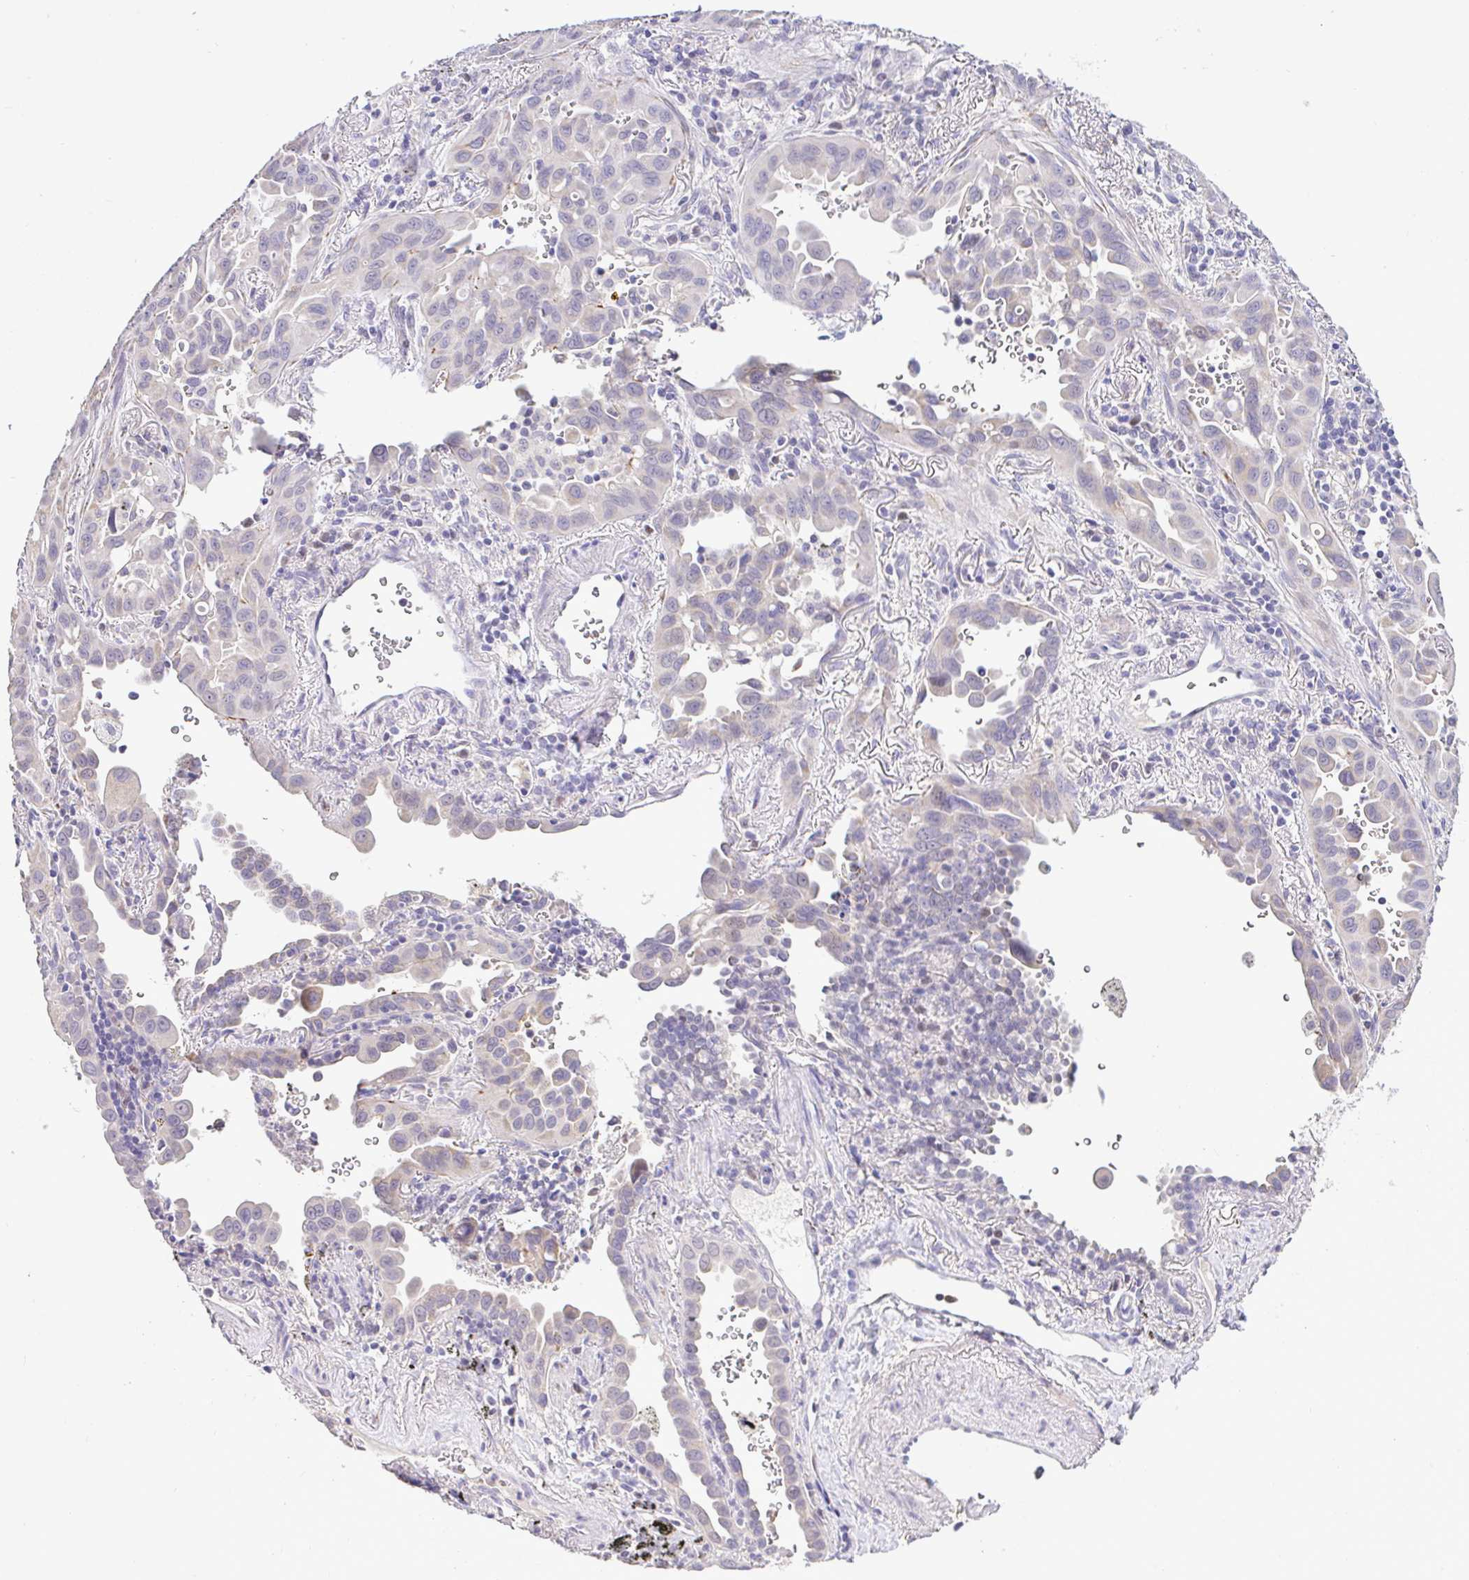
{"staining": {"intensity": "weak", "quantity": "<25%", "location": "cytoplasmic/membranous"}, "tissue": "lung cancer", "cell_type": "Tumor cells", "image_type": "cancer", "snomed": [{"axis": "morphology", "description": "Adenocarcinoma, NOS"}, {"axis": "topography", "description": "Lung"}], "caption": "A high-resolution photomicrograph shows immunohistochemistry (IHC) staining of lung adenocarcinoma, which exhibits no significant positivity in tumor cells.", "gene": "CTU1", "patient": {"sex": "male", "age": 68}}